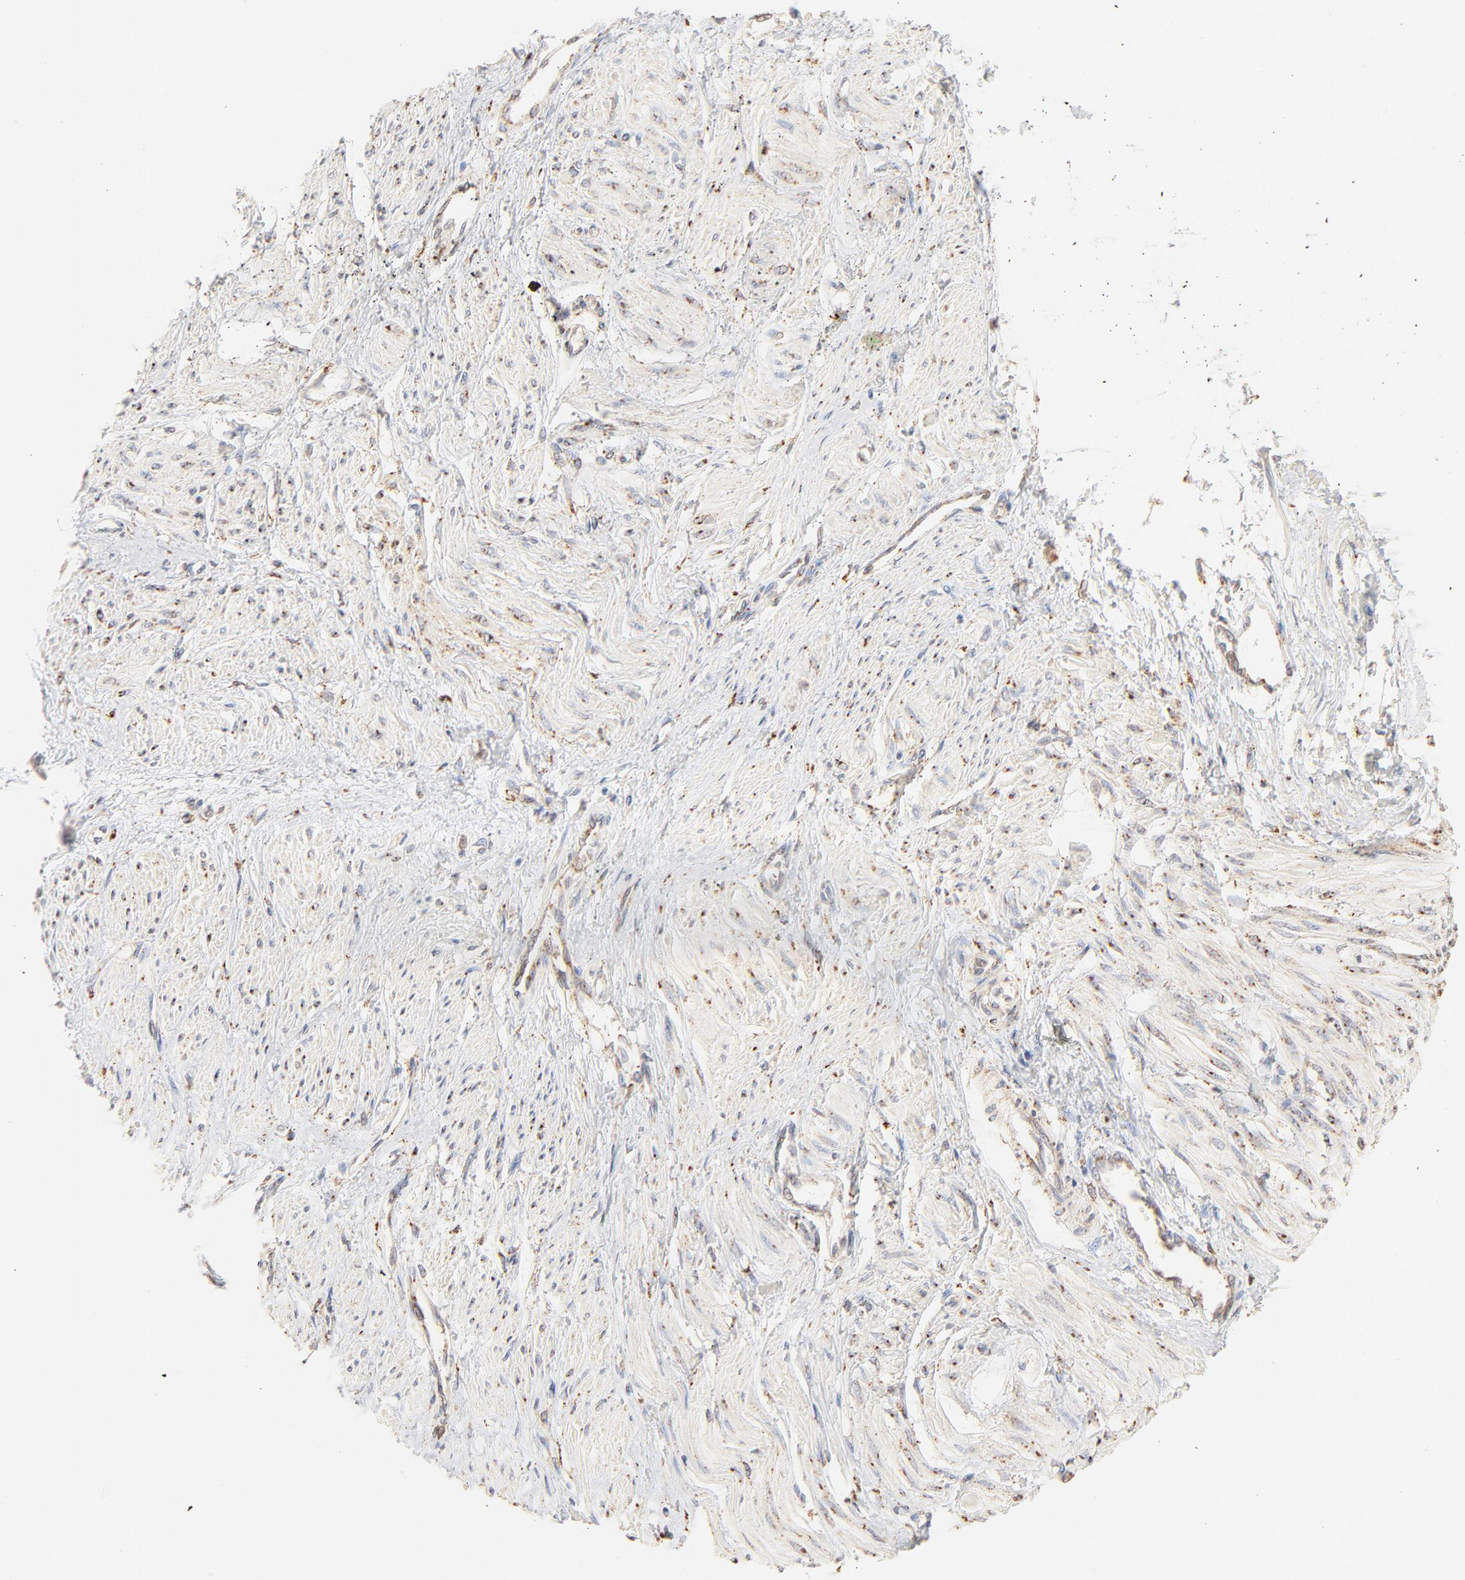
{"staining": {"intensity": "negative", "quantity": "none", "location": "none"}, "tissue": "smooth muscle", "cell_type": "Smooth muscle cells", "image_type": "normal", "snomed": [{"axis": "morphology", "description": "Normal tissue, NOS"}, {"axis": "topography", "description": "Smooth muscle"}, {"axis": "topography", "description": "Uterus"}], "caption": "The immunohistochemistry (IHC) photomicrograph has no significant staining in smooth muscle cells of smooth muscle. (DAB (3,3'-diaminobenzidine) immunohistochemistry (IHC) with hematoxylin counter stain).", "gene": "PARP12", "patient": {"sex": "female", "age": 39}}